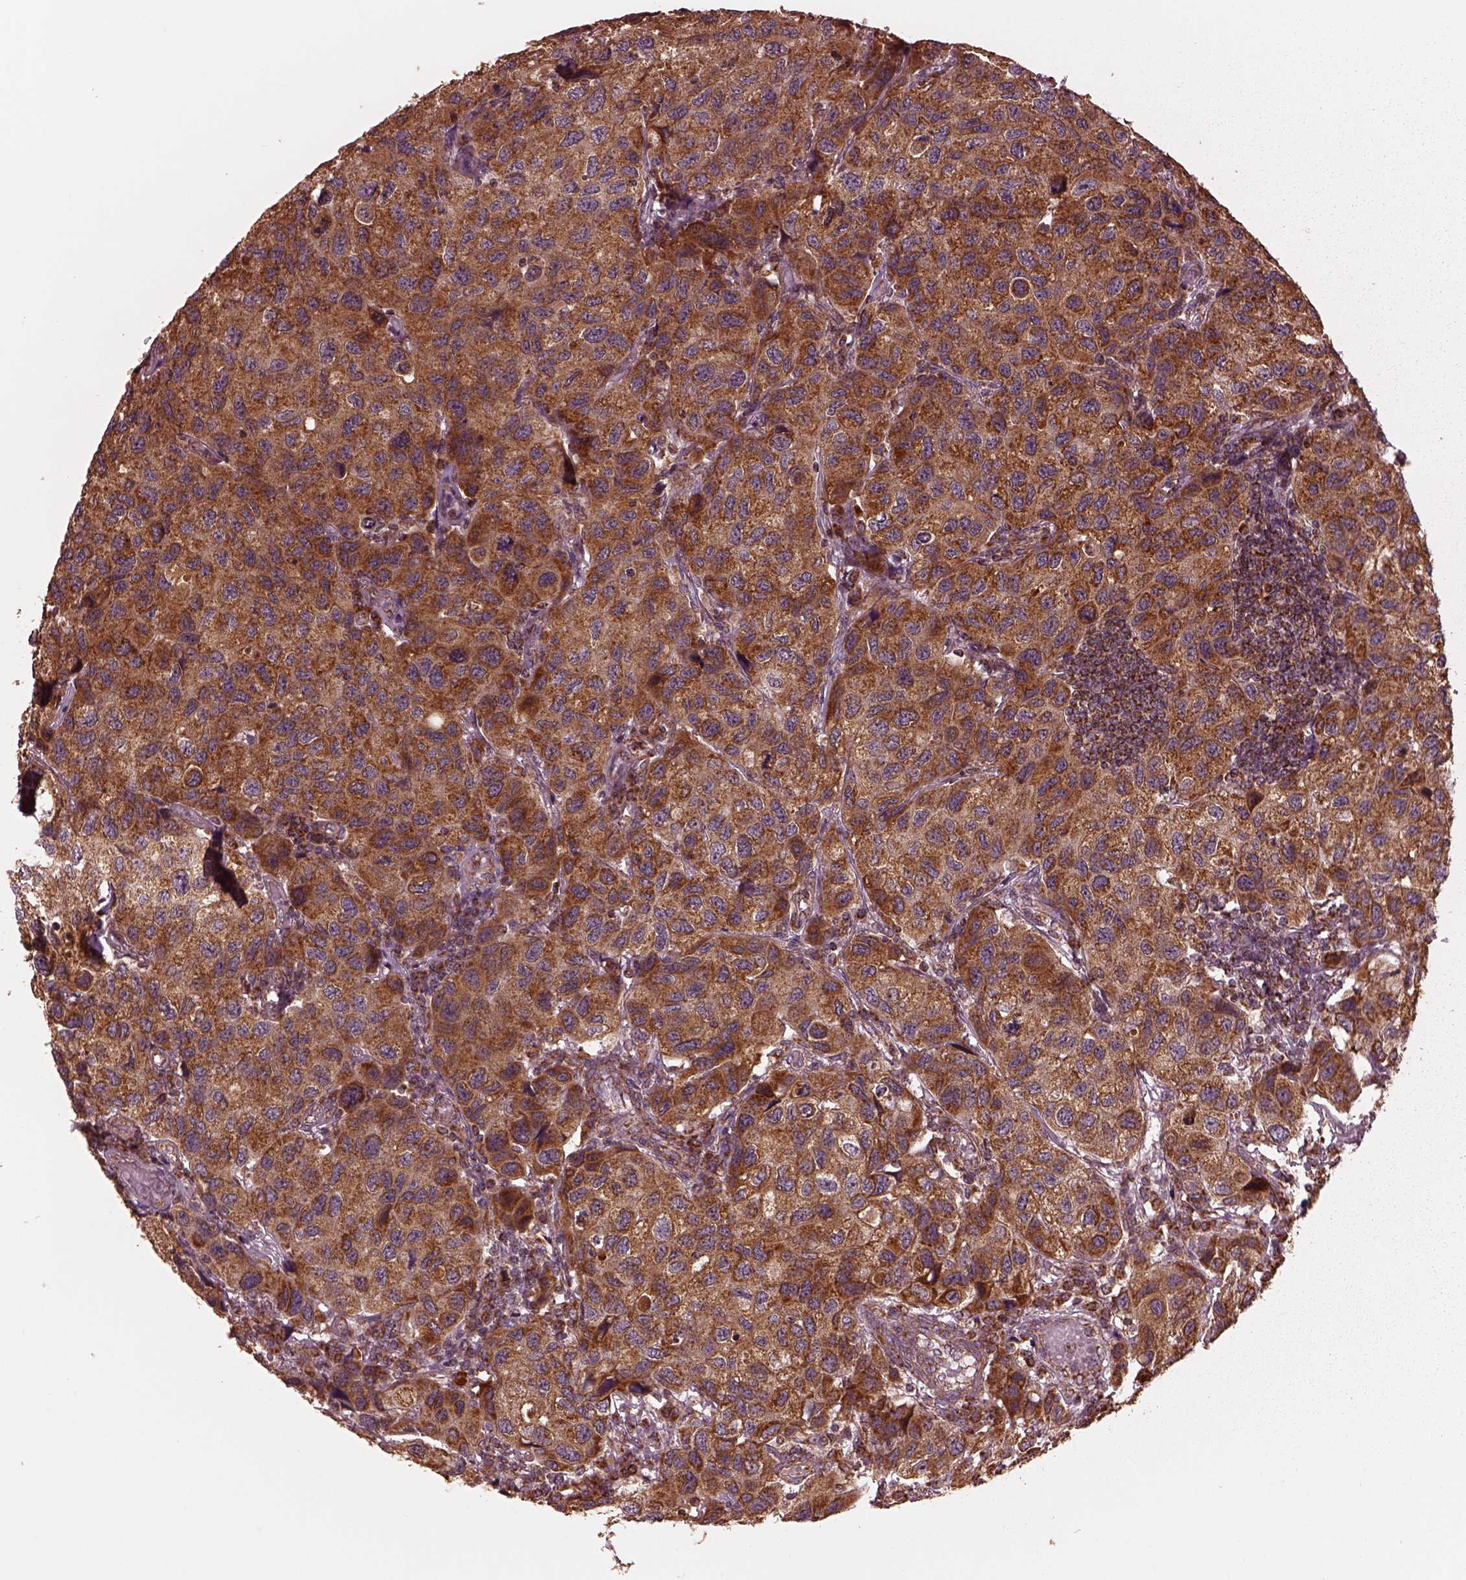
{"staining": {"intensity": "strong", "quantity": ">75%", "location": "cytoplasmic/membranous"}, "tissue": "urothelial cancer", "cell_type": "Tumor cells", "image_type": "cancer", "snomed": [{"axis": "morphology", "description": "Urothelial carcinoma, High grade"}, {"axis": "topography", "description": "Urinary bladder"}], "caption": "This is a micrograph of immunohistochemistry staining of urothelial cancer, which shows strong positivity in the cytoplasmic/membranous of tumor cells.", "gene": "NDUFB10", "patient": {"sex": "male", "age": 79}}